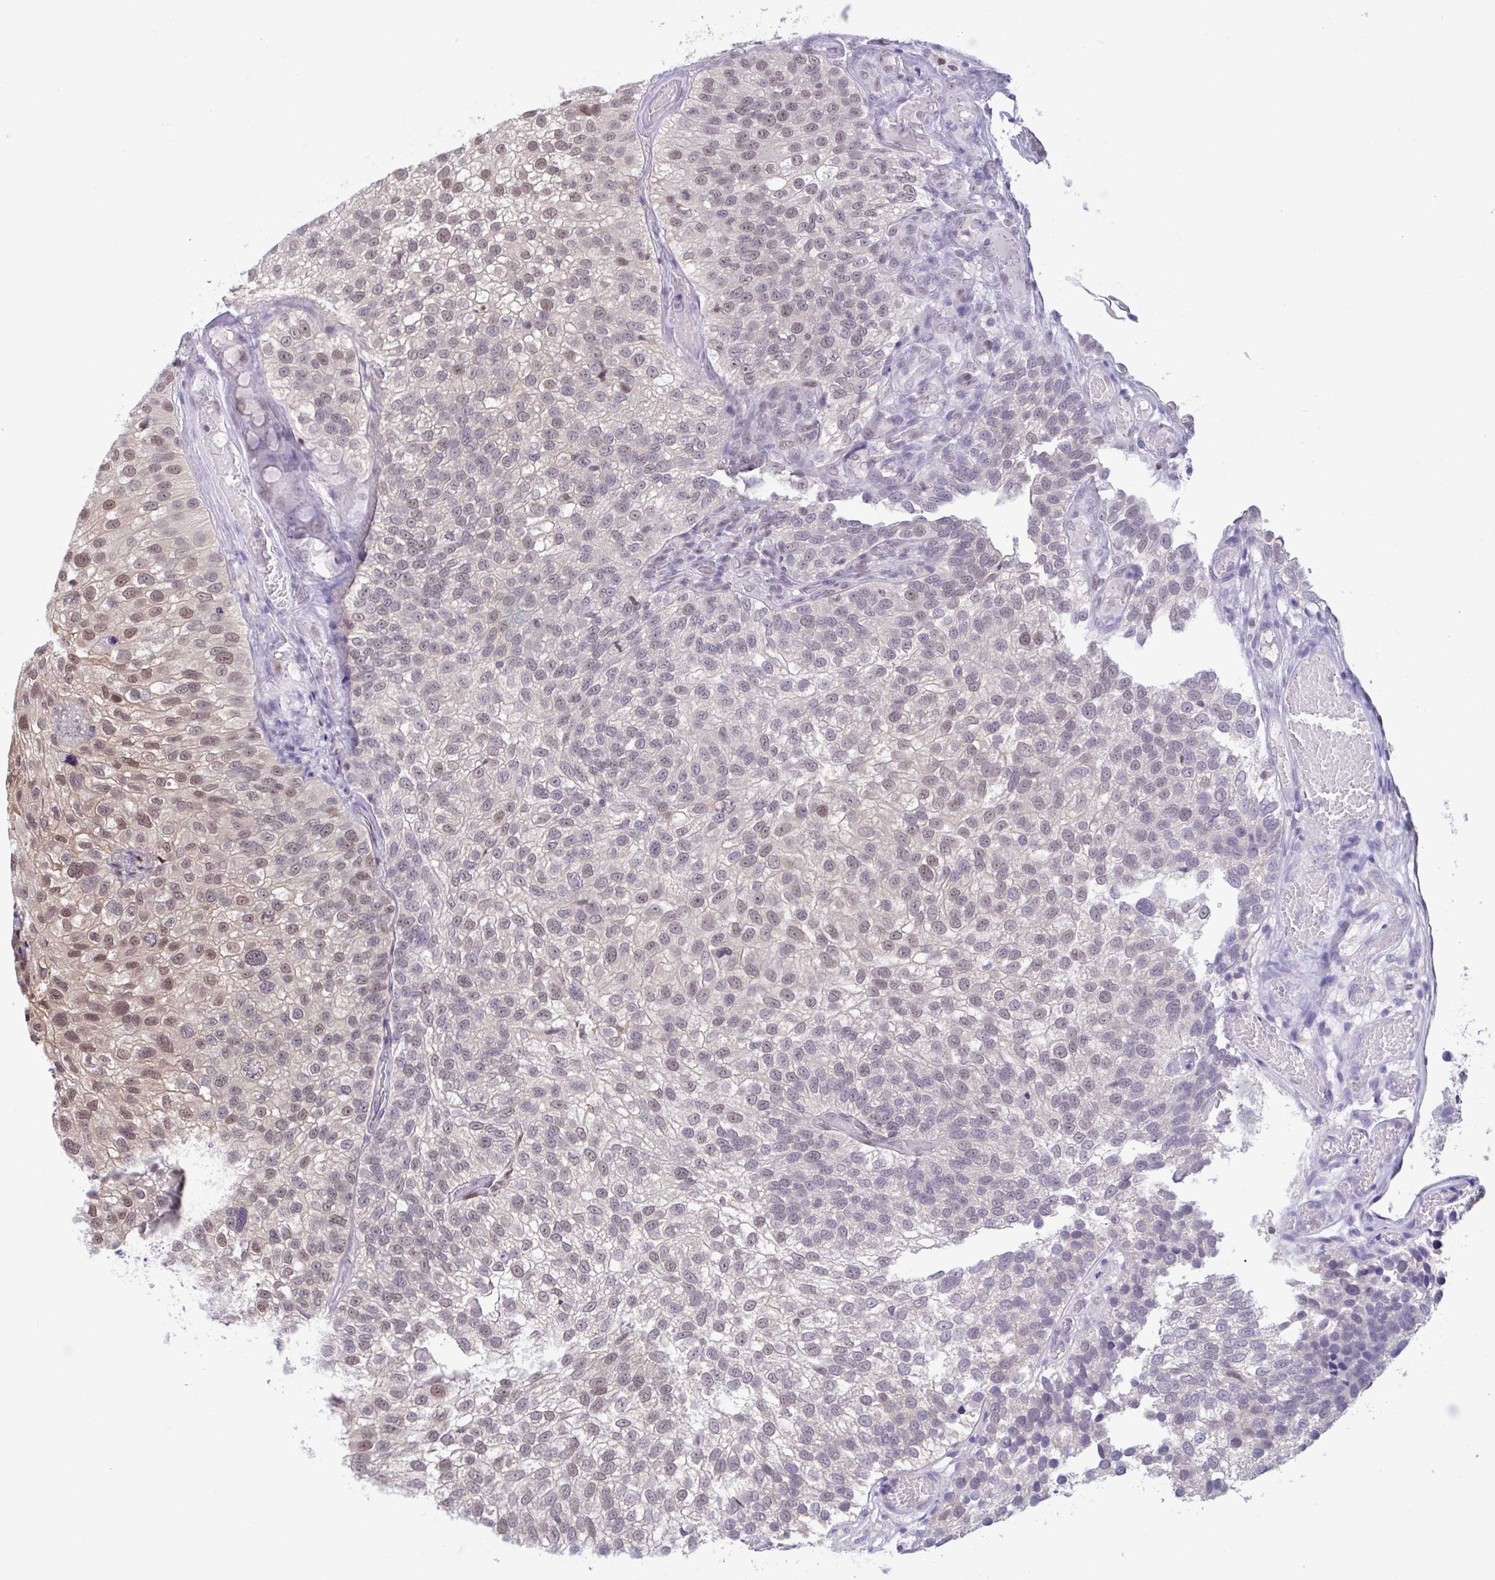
{"staining": {"intensity": "moderate", "quantity": "25%-75%", "location": "nuclear"}, "tissue": "urothelial cancer", "cell_type": "Tumor cells", "image_type": "cancer", "snomed": [{"axis": "morphology", "description": "Urothelial carcinoma, NOS"}, {"axis": "topography", "description": "Urinary bladder"}], "caption": "Immunohistochemical staining of human transitional cell carcinoma exhibits moderate nuclear protein positivity in approximately 25%-75% of tumor cells.", "gene": "RBL1", "patient": {"sex": "male", "age": 87}}